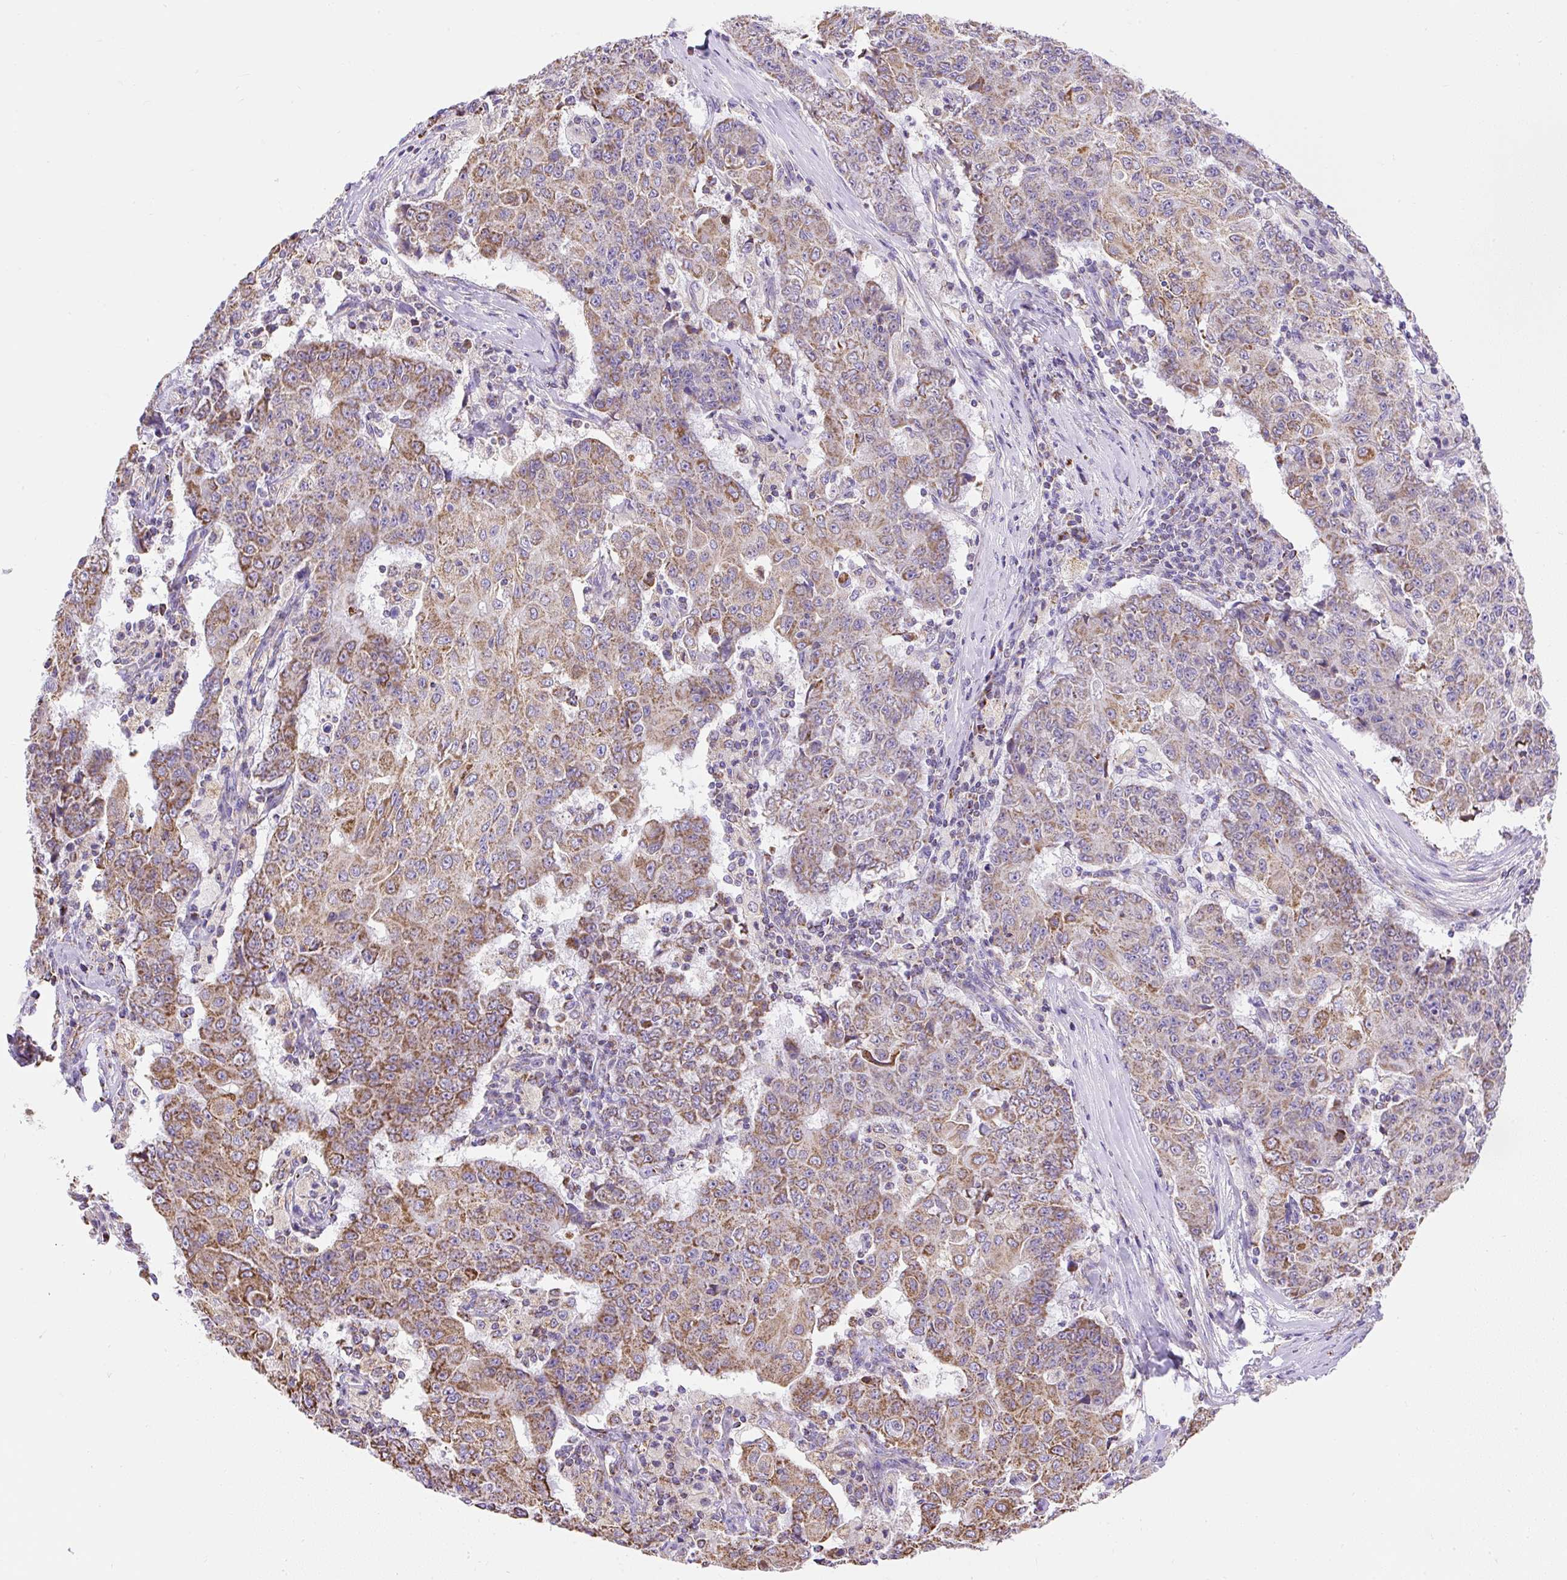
{"staining": {"intensity": "moderate", "quantity": ">75%", "location": "cytoplasmic/membranous"}, "tissue": "ovarian cancer", "cell_type": "Tumor cells", "image_type": "cancer", "snomed": [{"axis": "morphology", "description": "Carcinoma, endometroid"}, {"axis": "topography", "description": "Ovary"}], "caption": "Tumor cells exhibit medium levels of moderate cytoplasmic/membranous expression in approximately >75% of cells in human ovarian cancer. (IHC, brightfield microscopy, high magnification).", "gene": "DAAM2", "patient": {"sex": "female", "age": 42}}